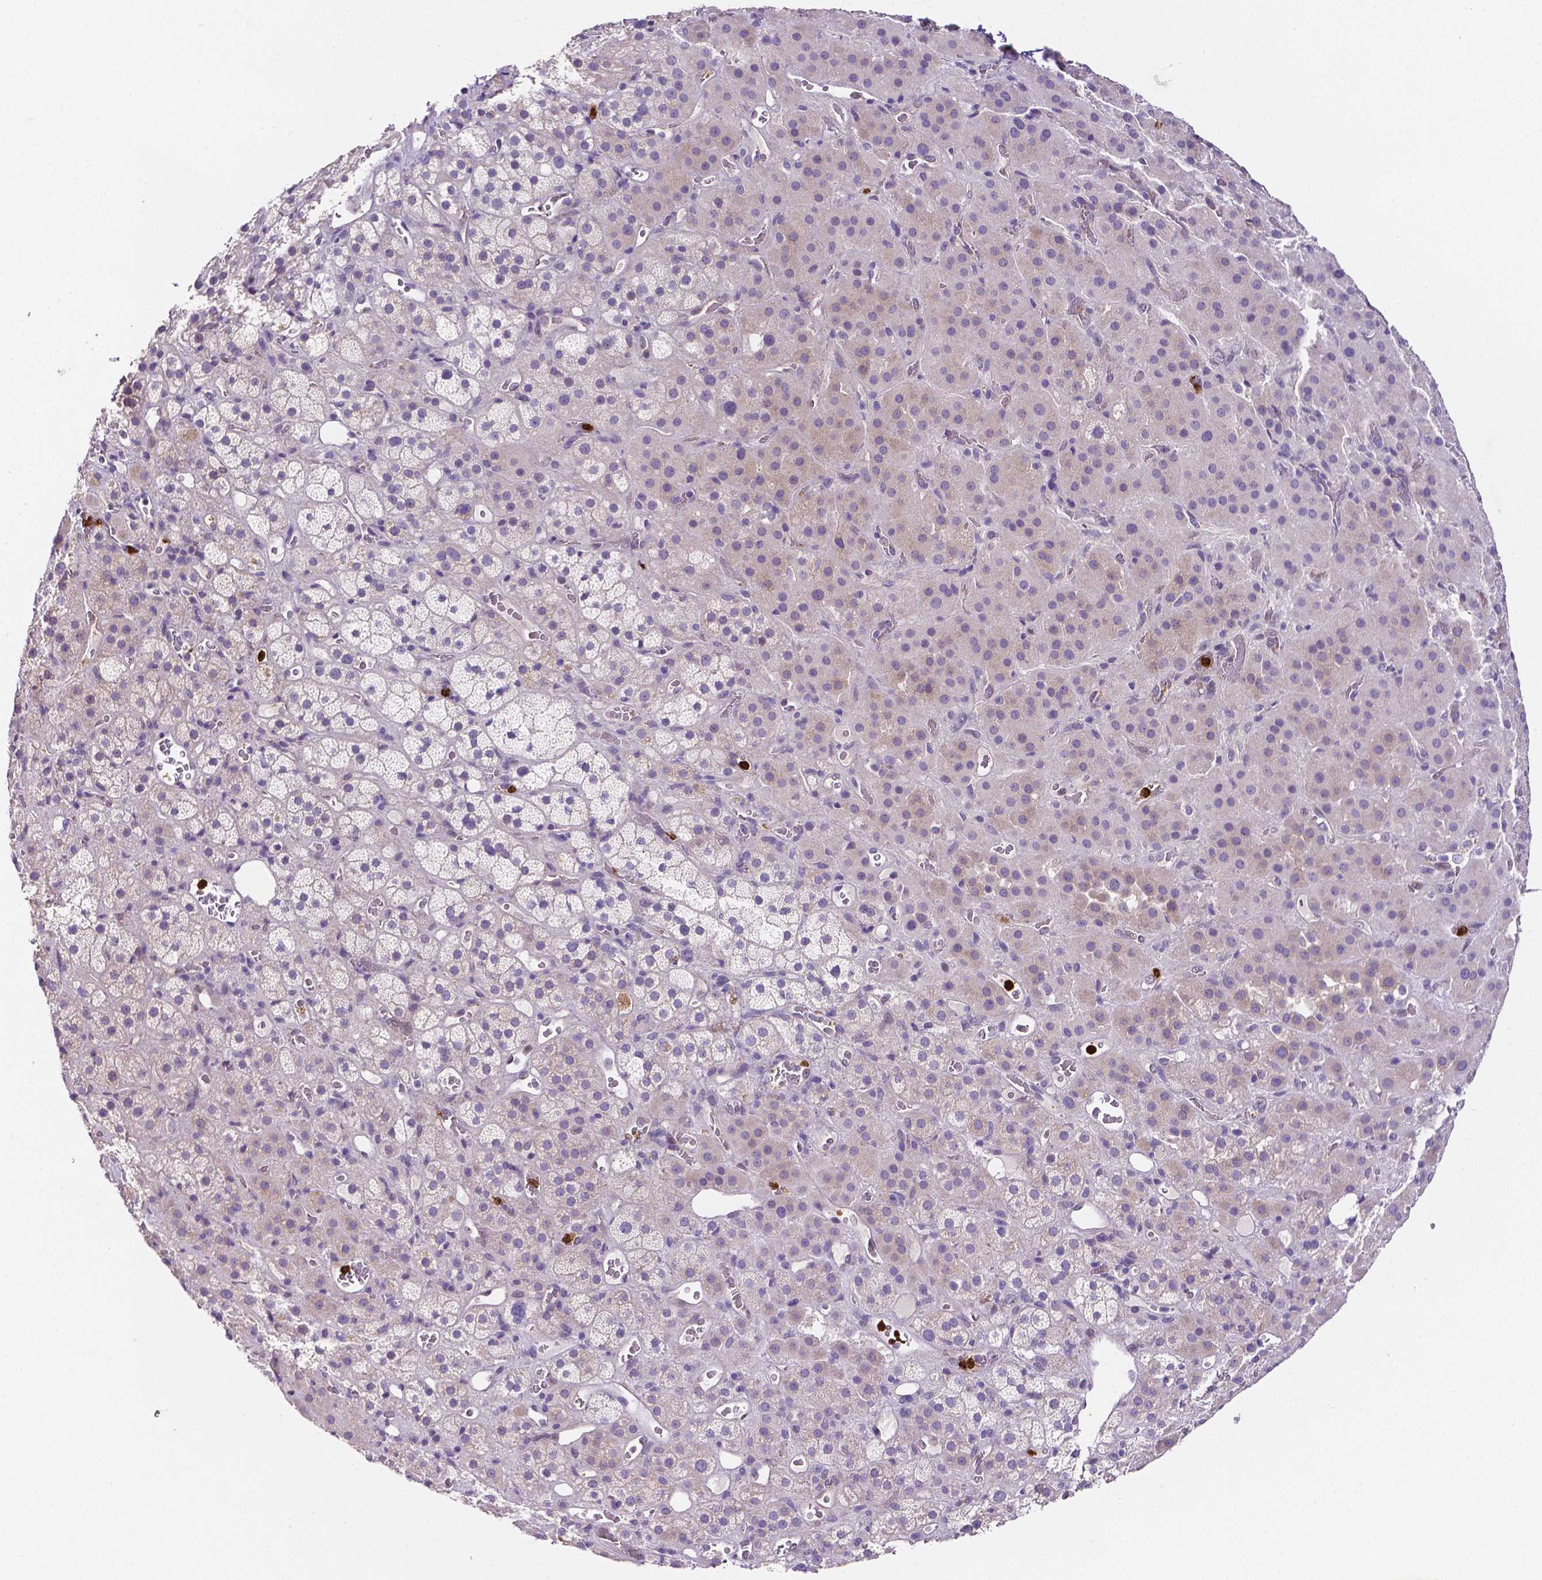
{"staining": {"intensity": "weak", "quantity": "<25%", "location": "cytoplasmic/membranous"}, "tissue": "adrenal gland", "cell_type": "Glandular cells", "image_type": "normal", "snomed": [{"axis": "morphology", "description": "Normal tissue, NOS"}, {"axis": "topography", "description": "Adrenal gland"}], "caption": "IHC photomicrograph of benign human adrenal gland stained for a protein (brown), which shows no positivity in glandular cells.", "gene": "MMP9", "patient": {"sex": "male", "age": 57}}